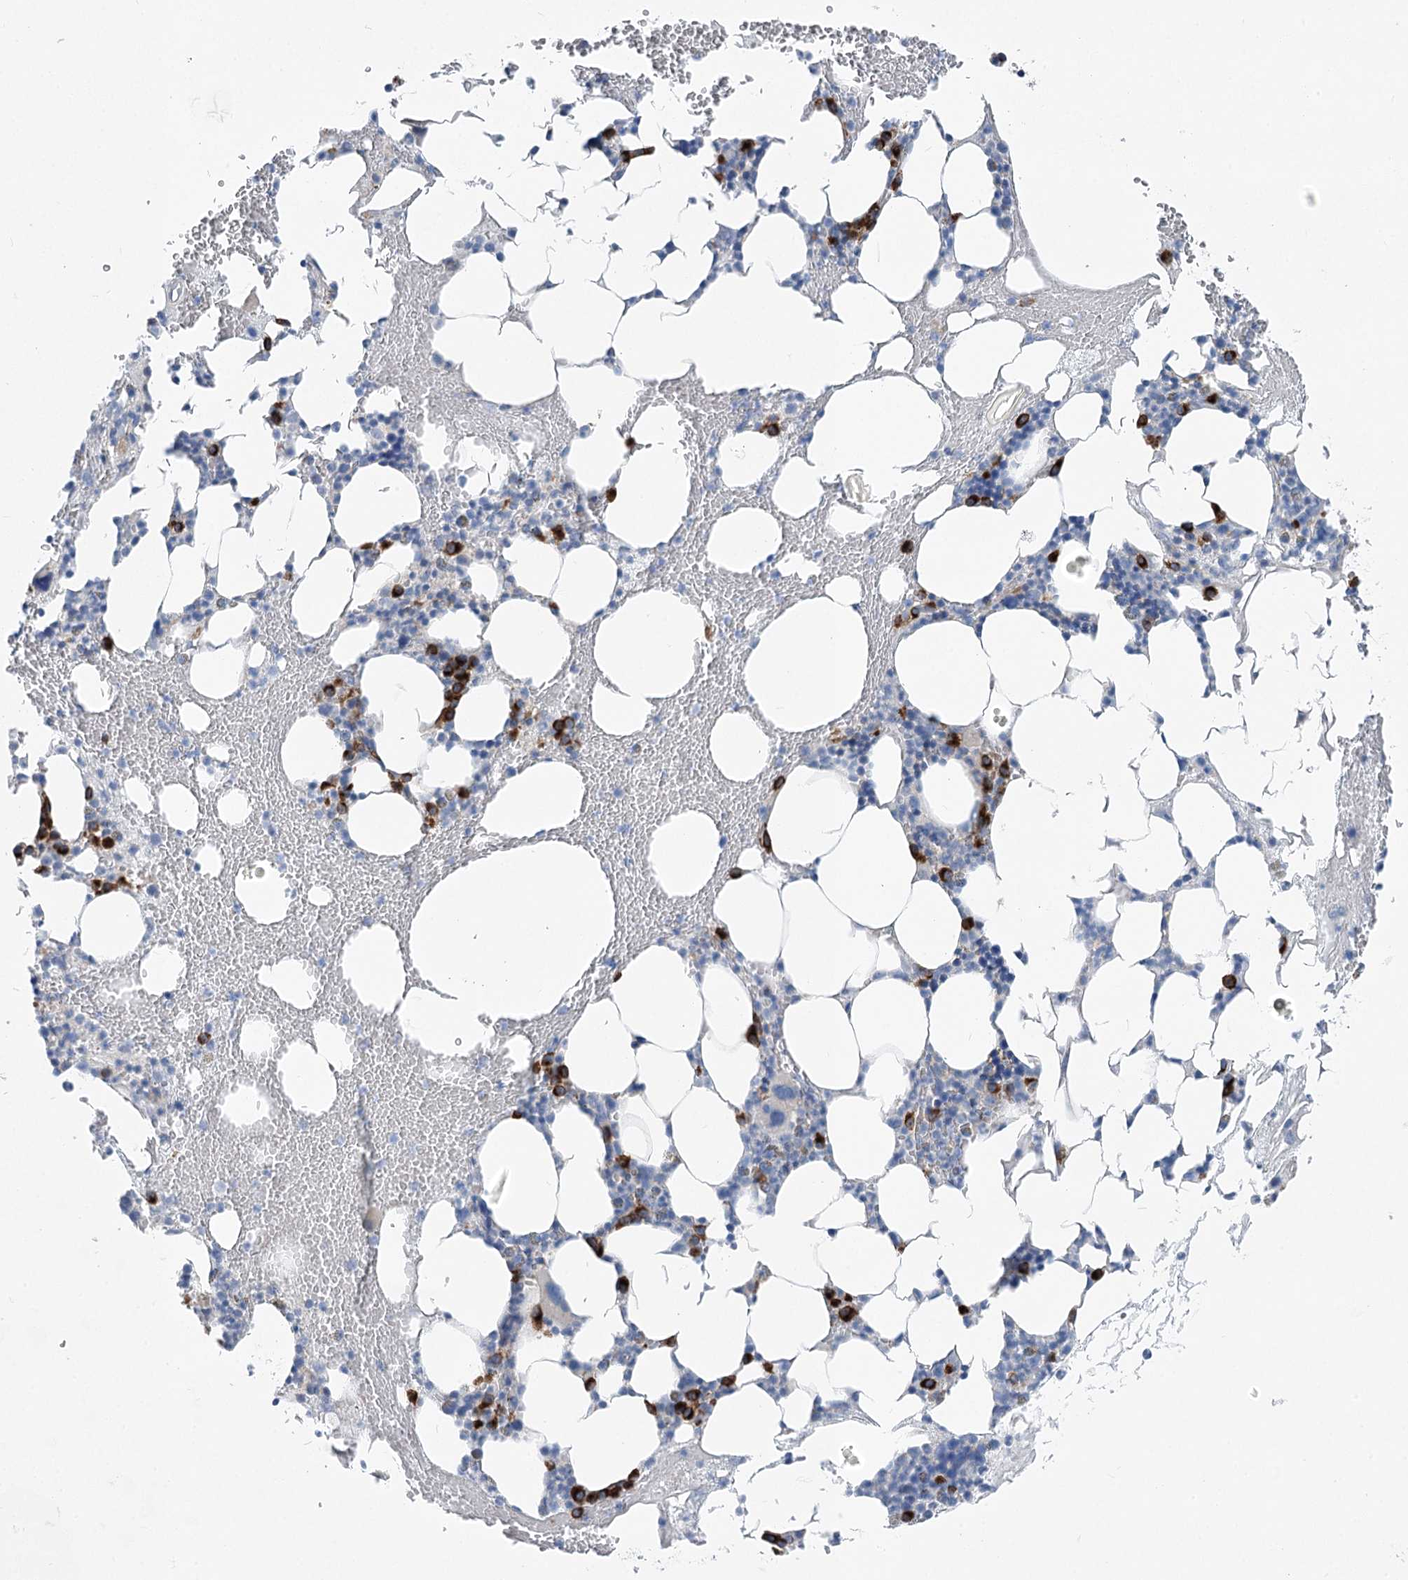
{"staining": {"intensity": "strong", "quantity": "<25%", "location": "cytoplasmic/membranous"}, "tissue": "bone marrow", "cell_type": "Hematopoietic cells", "image_type": "normal", "snomed": [{"axis": "morphology", "description": "Normal tissue, NOS"}, {"axis": "morphology", "description": "Inflammation, NOS"}, {"axis": "topography", "description": "Bone marrow"}], "caption": "Bone marrow stained with DAB (3,3'-diaminobenzidine) immunohistochemistry (IHC) displays medium levels of strong cytoplasmic/membranous expression in approximately <25% of hematopoietic cells.", "gene": "POGLUT1", "patient": {"sex": "female", "age": 78}}